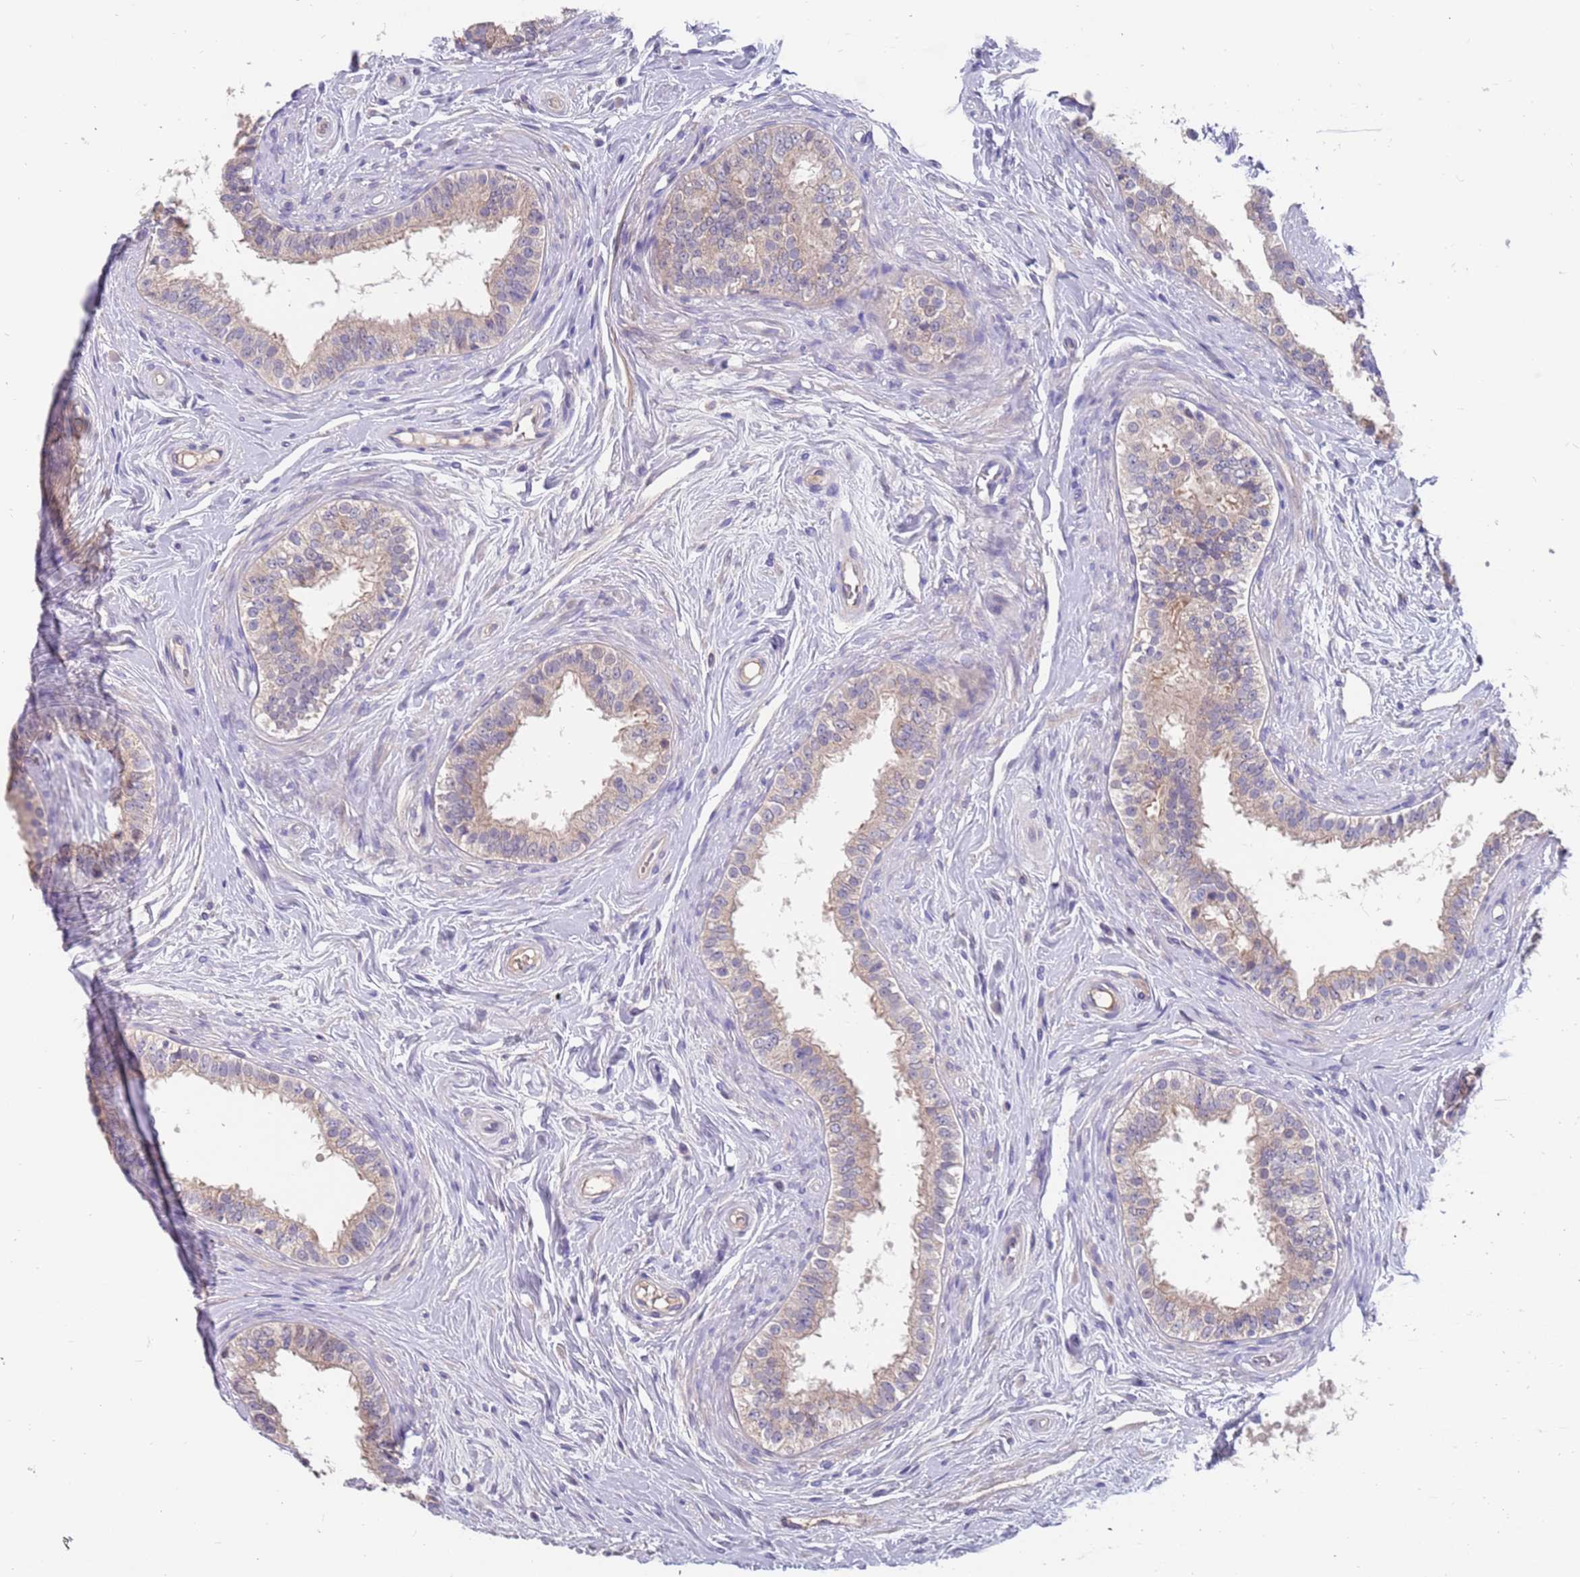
{"staining": {"intensity": "moderate", "quantity": "<25%", "location": "nuclear"}, "tissue": "epididymis", "cell_type": "Glandular cells", "image_type": "normal", "snomed": [{"axis": "morphology", "description": "Normal tissue, NOS"}, {"axis": "topography", "description": "Epididymis"}], "caption": "High-power microscopy captured an immunohistochemistry histopathology image of unremarkable epididymis, revealing moderate nuclear positivity in about <25% of glandular cells.", "gene": "ZNF746", "patient": {"sex": "male", "age": 33}}